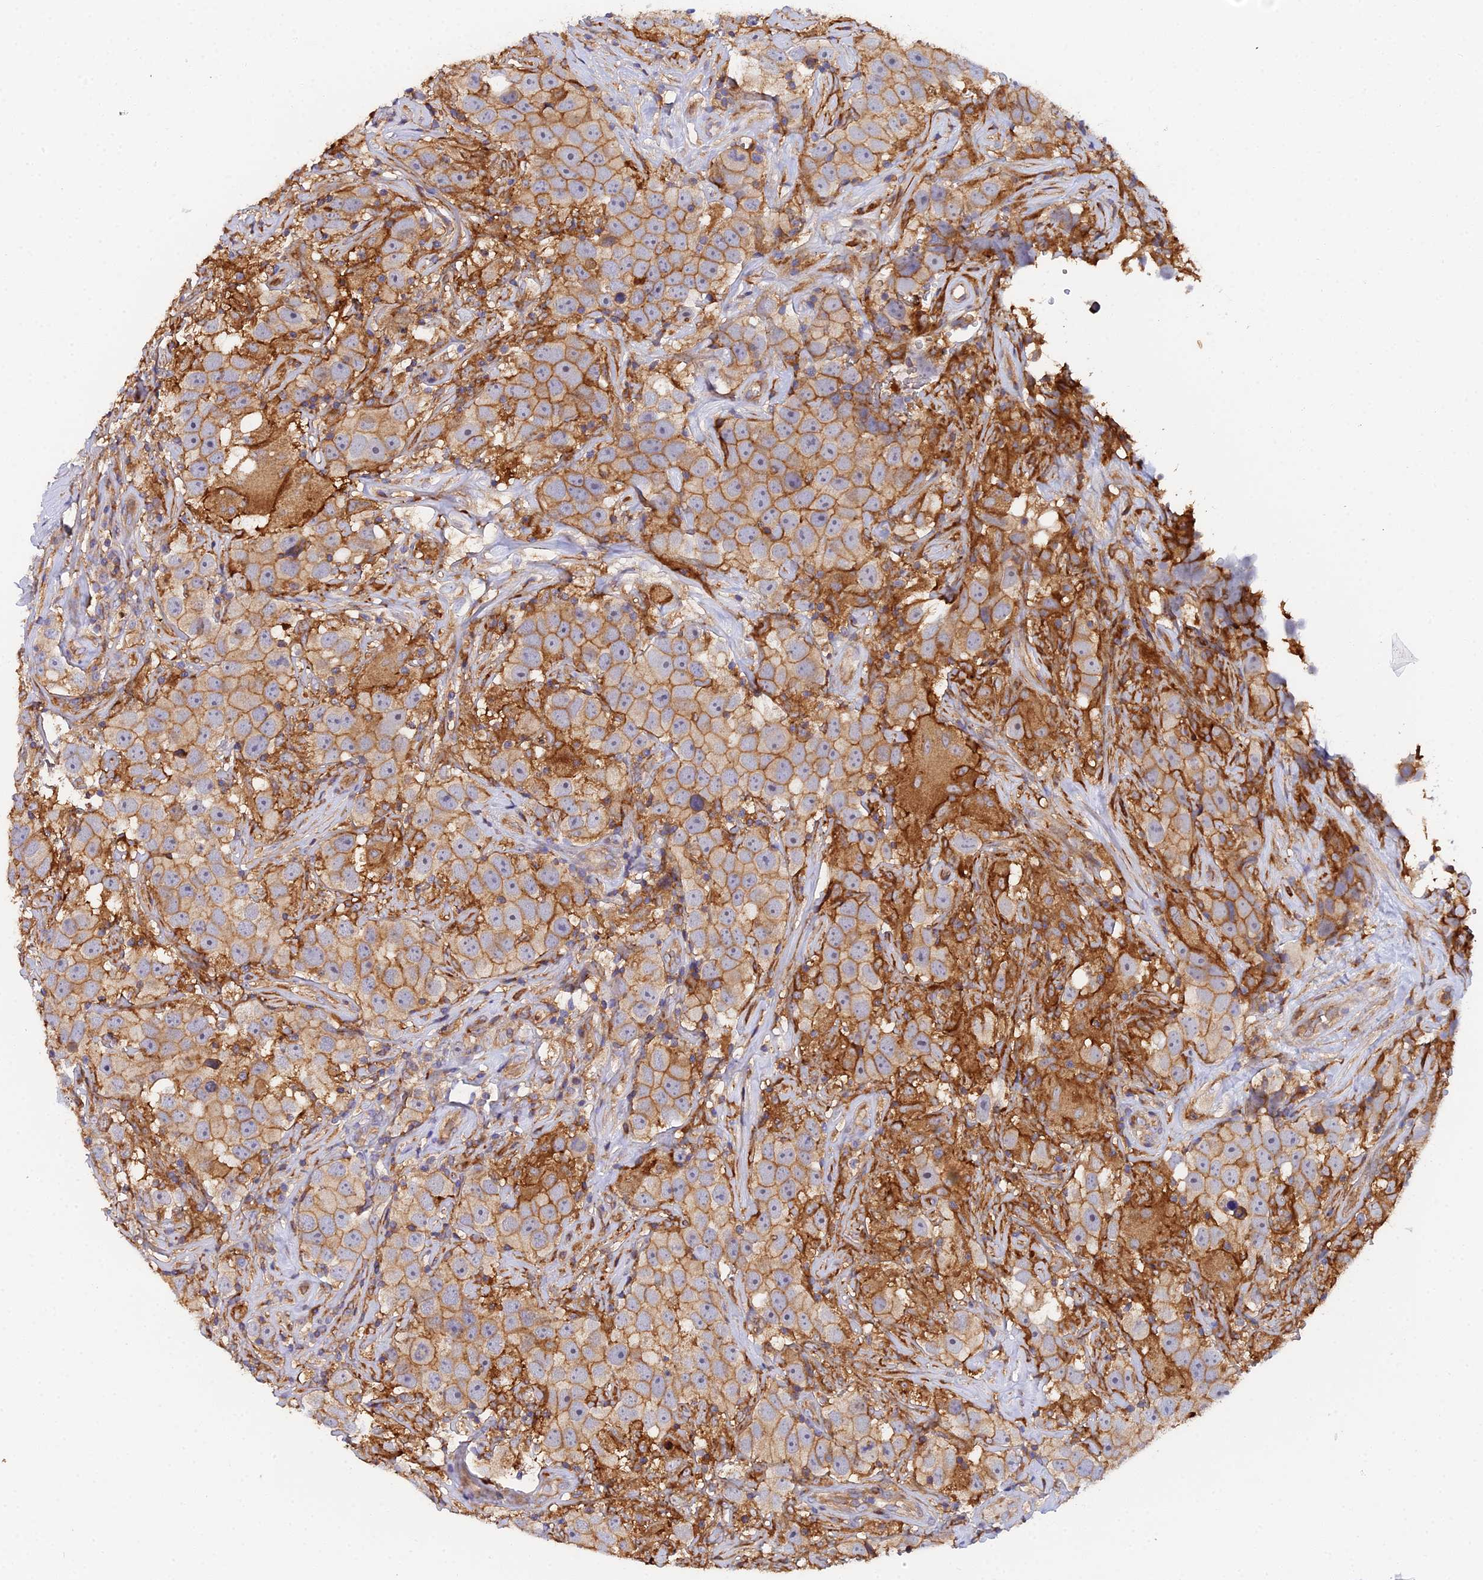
{"staining": {"intensity": "moderate", "quantity": ">75%", "location": "cytoplasmic/membranous"}, "tissue": "testis cancer", "cell_type": "Tumor cells", "image_type": "cancer", "snomed": [{"axis": "morphology", "description": "Seminoma, NOS"}, {"axis": "topography", "description": "Testis"}], "caption": "IHC photomicrograph of human testis cancer stained for a protein (brown), which reveals medium levels of moderate cytoplasmic/membranous staining in about >75% of tumor cells.", "gene": "GNG5B", "patient": {"sex": "male", "age": 49}}